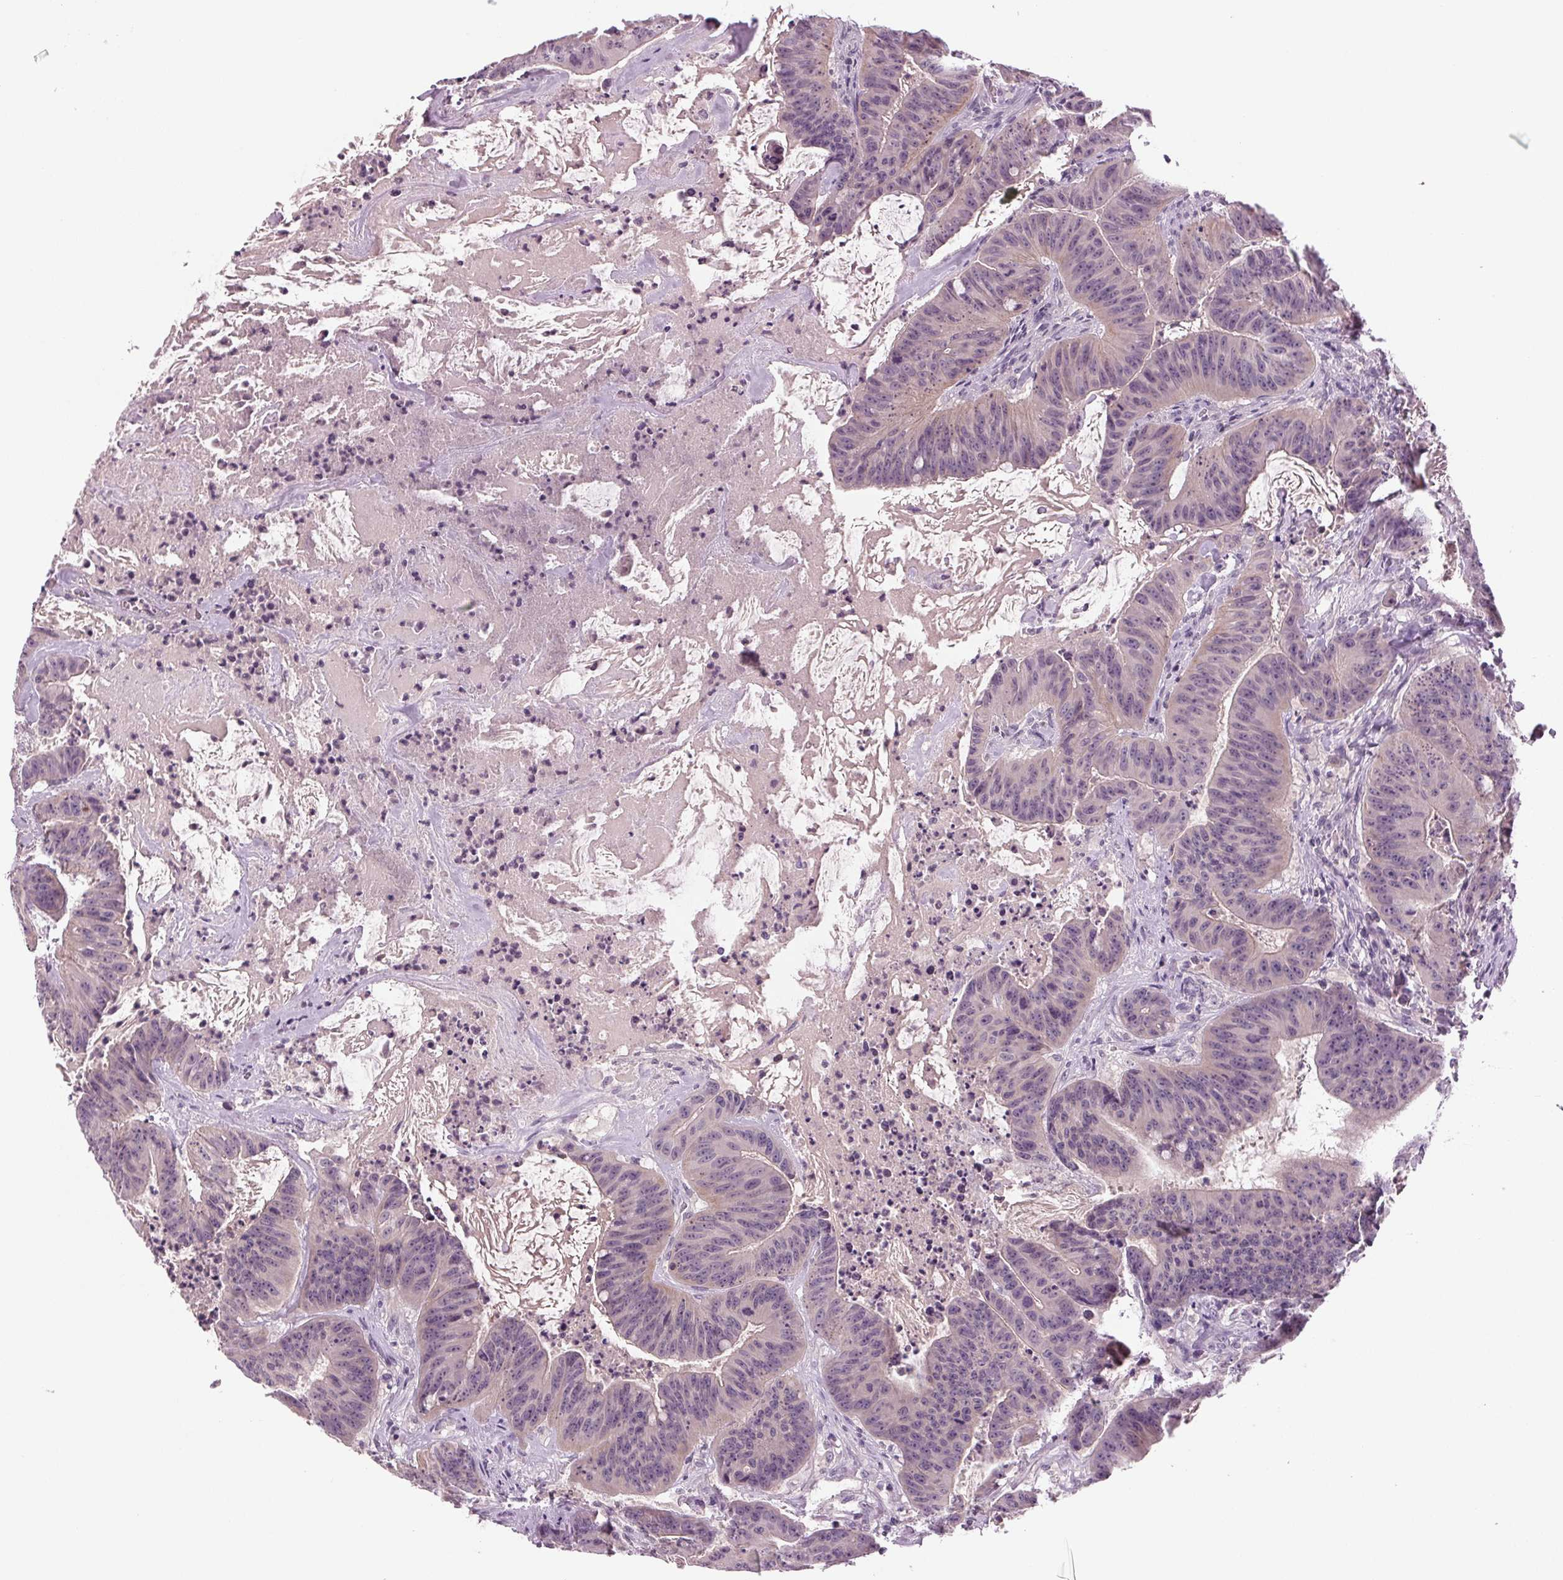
{"staining": {"intensity": "negative", "quantity": "none", "location": "none"}, "tissue": "colorectal cancer", "cell_type": "Tumor cells", "image_type": "cancer", "snomed": [{"axis": "morphology", "description": "Adenocarcinoma, NOS"}, {"axis": "topography", "description": "Colon"}], "caption": "This is a image of IHC staining of colorectal adenocarcinoma, which shows no expression in tumor cells.", "gene": "BHLHE22", "patient": {"sex": "male", "age": 33}}